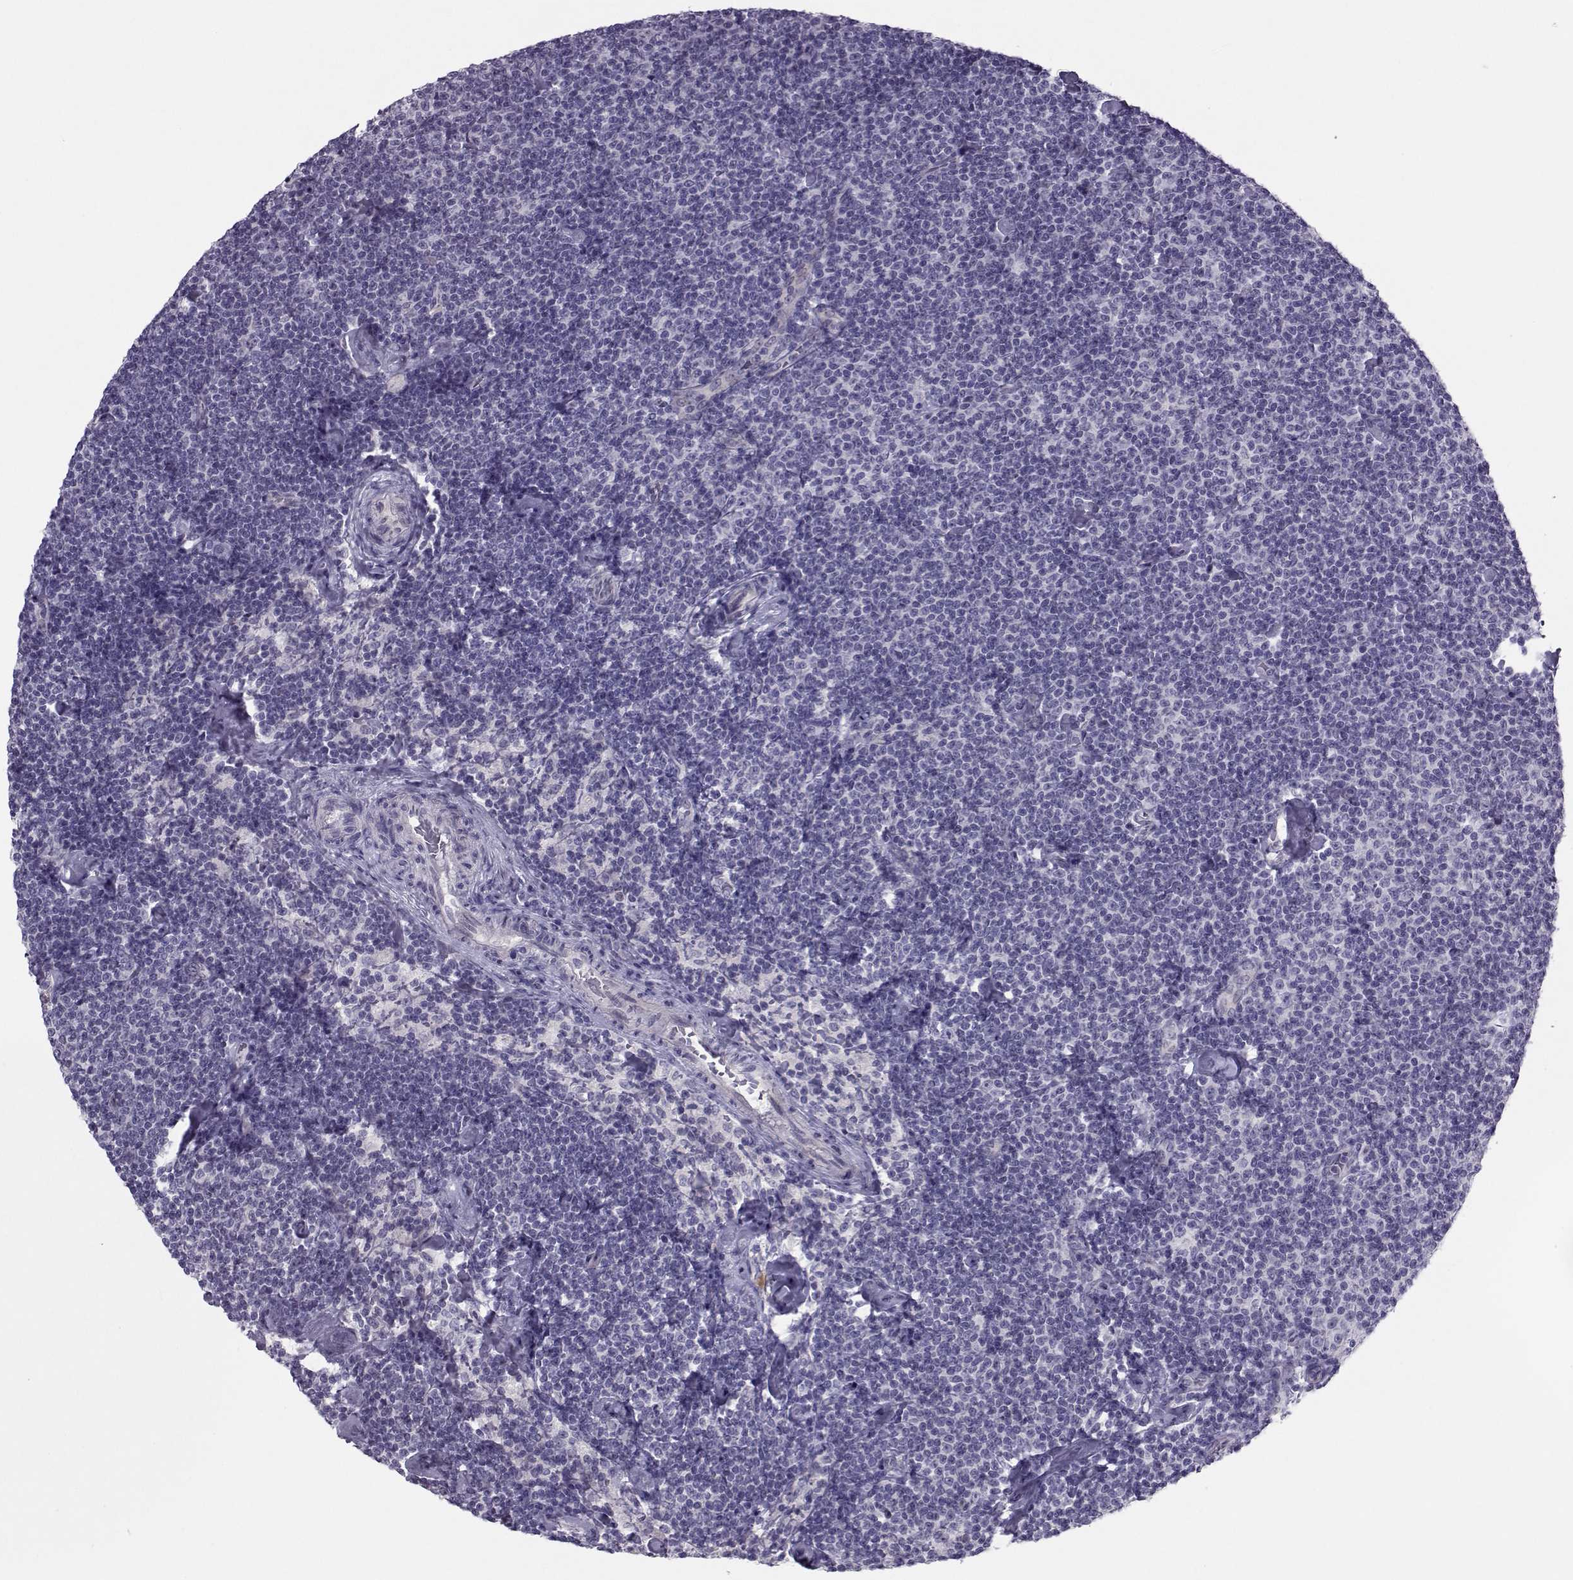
{"staining": {"intensity": "negative", "quantity": "none", "location": "none"}, "tissue": "lymphoma", "cell_type": "Tumor cells", "image_type": "cancer", "snomed": [{"axis": "morphology", "description": "Malignant lymphoma, non-Hodgkin's type, Low grade"}, {"axis": "topography", "description": "Lymph node"}], "caption": "There is no significant positivity in tumor cells of low-grade malignant lymphoma, non-Hodgkin's type.", "gene": "ASRGL1", "patient": {"sex": "male", "age": 81}}